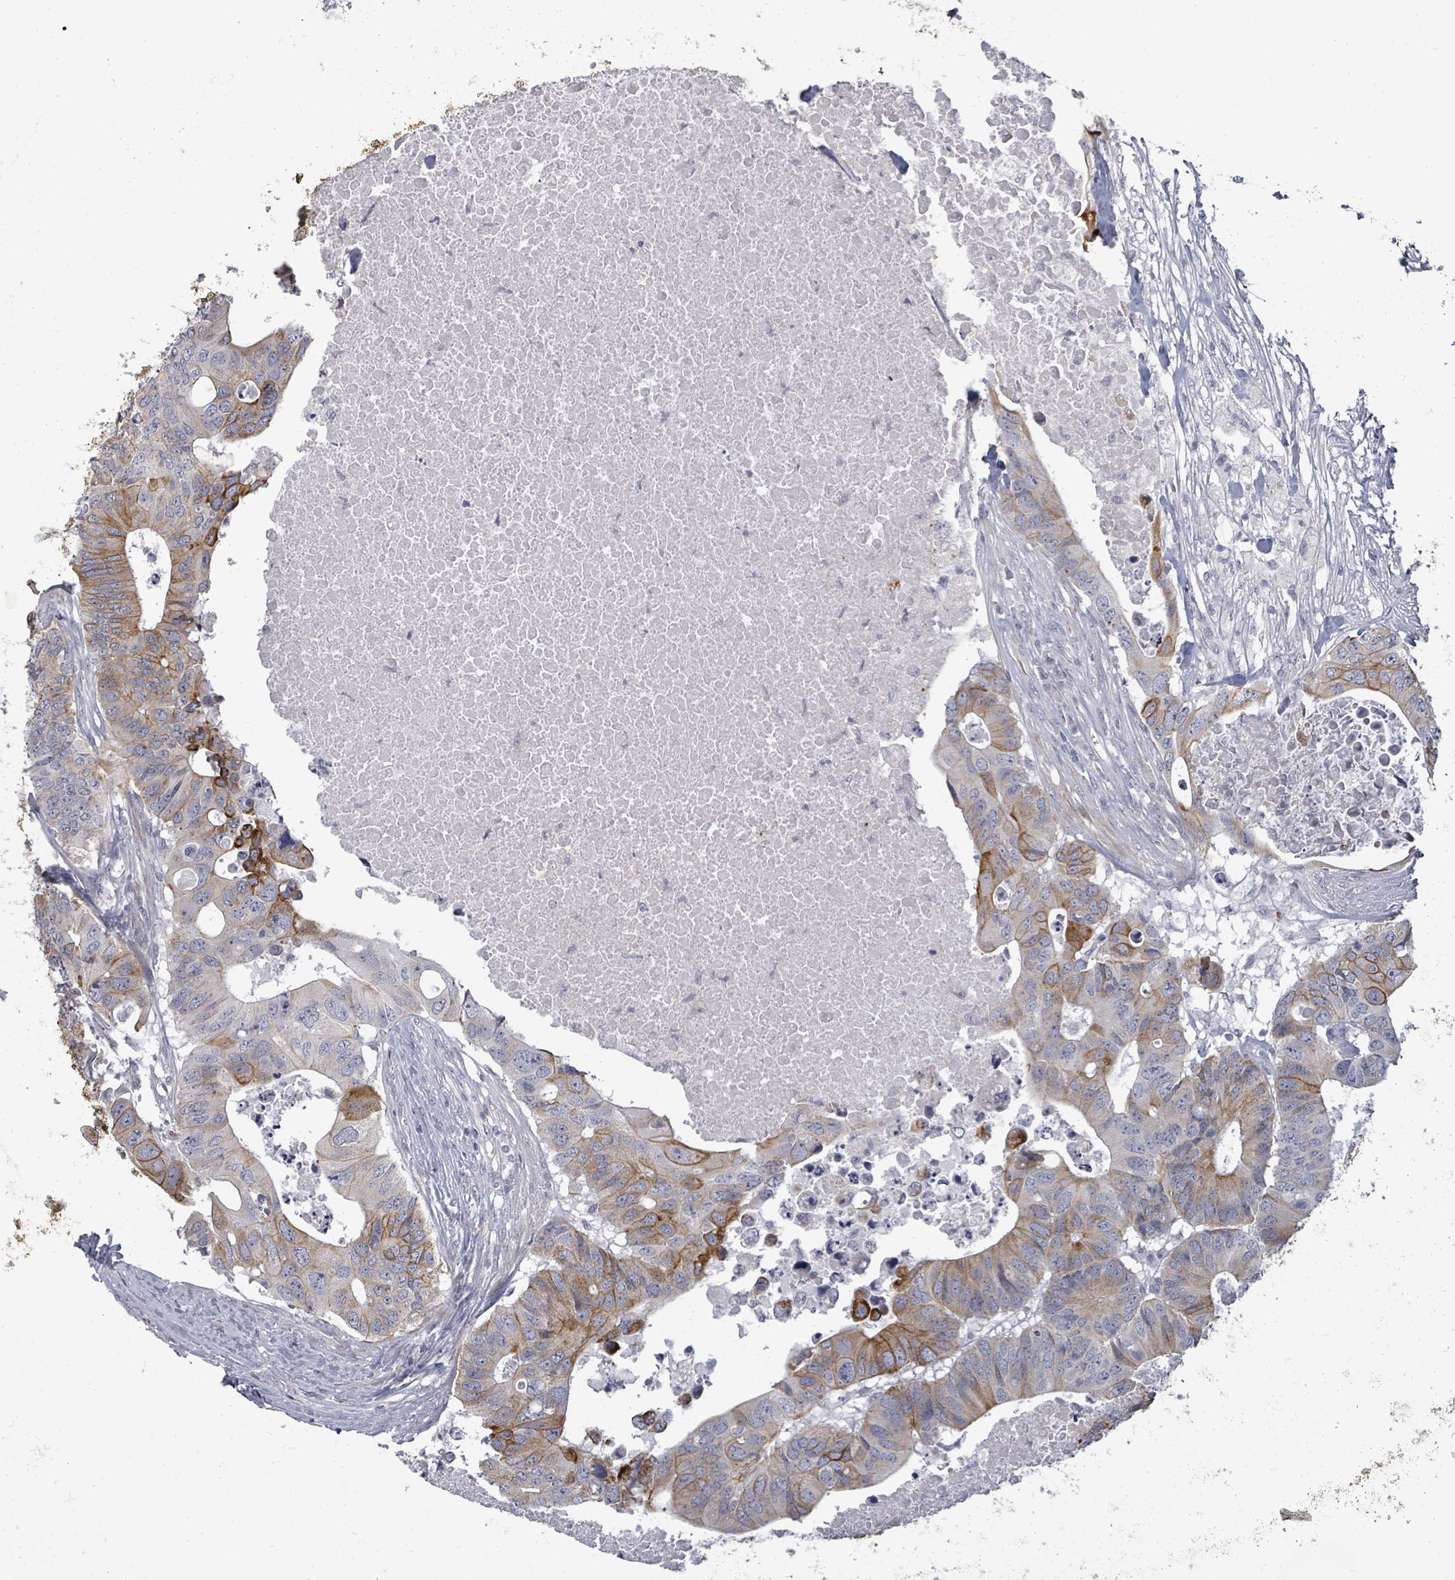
{"staining": {"intensity": "strong", "quantity": "<25%", "location": "cytoplasmic/membranous"}, "tissue": "colorectal cancer", "cell_type": "Tumor cells", "image_type": "cancer", "snomed": [{"axis": "morphology", "description": "Adenocarcinoma, NOS"}, {"axis": "topography", "description": "Colon"}], "caption": "This is an image of immunohistochemistry (IHC) staining of colorectal cancer, which shows strong positivity in the cytoplasmic/membranous of tumor cells.", "gene": "PTPN20", "patient": {"sex": "male", "age": 71}}